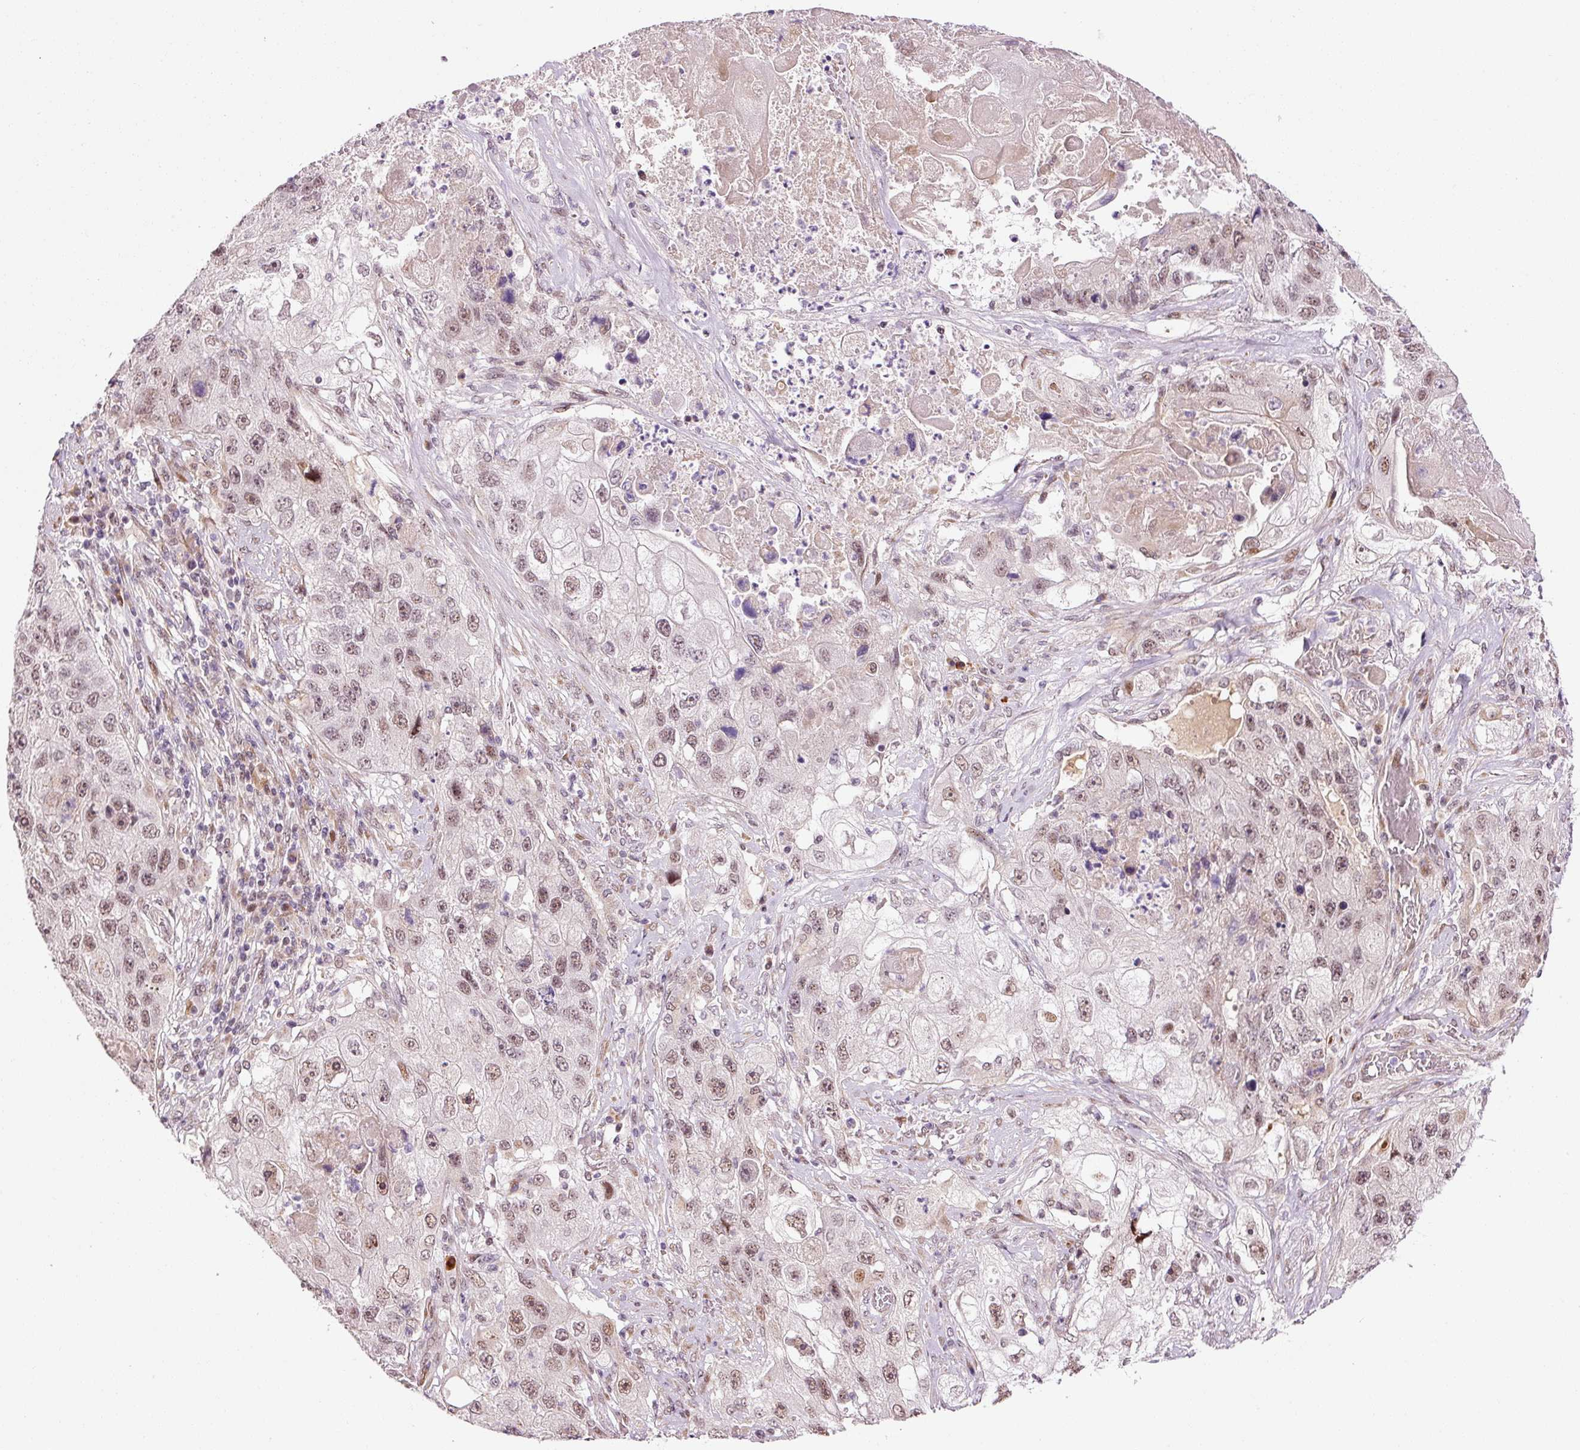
{"staining": {"intensity": "moderate", "quantity": "25%-75%", "location": "nuclear"}, "tissue": "lung cancer", "cell_type": "Tumor cells", "image_type": "cancer", "snomed": [{"axis": "morphology", "description": "Squamous cell carcinoma, NOS"}, {"axis": "topography", "description": "Lung"}], "caption": "Immunohistochemistry (DAB) staining of human lung cancer (squamous cell carcinoma) demonstrates moderate nuclear protein positivity in approximately 25%-75% of tumor cells.", "gene": "ANKRD20A1", "patient": {"sex": "male", "age": 61}}